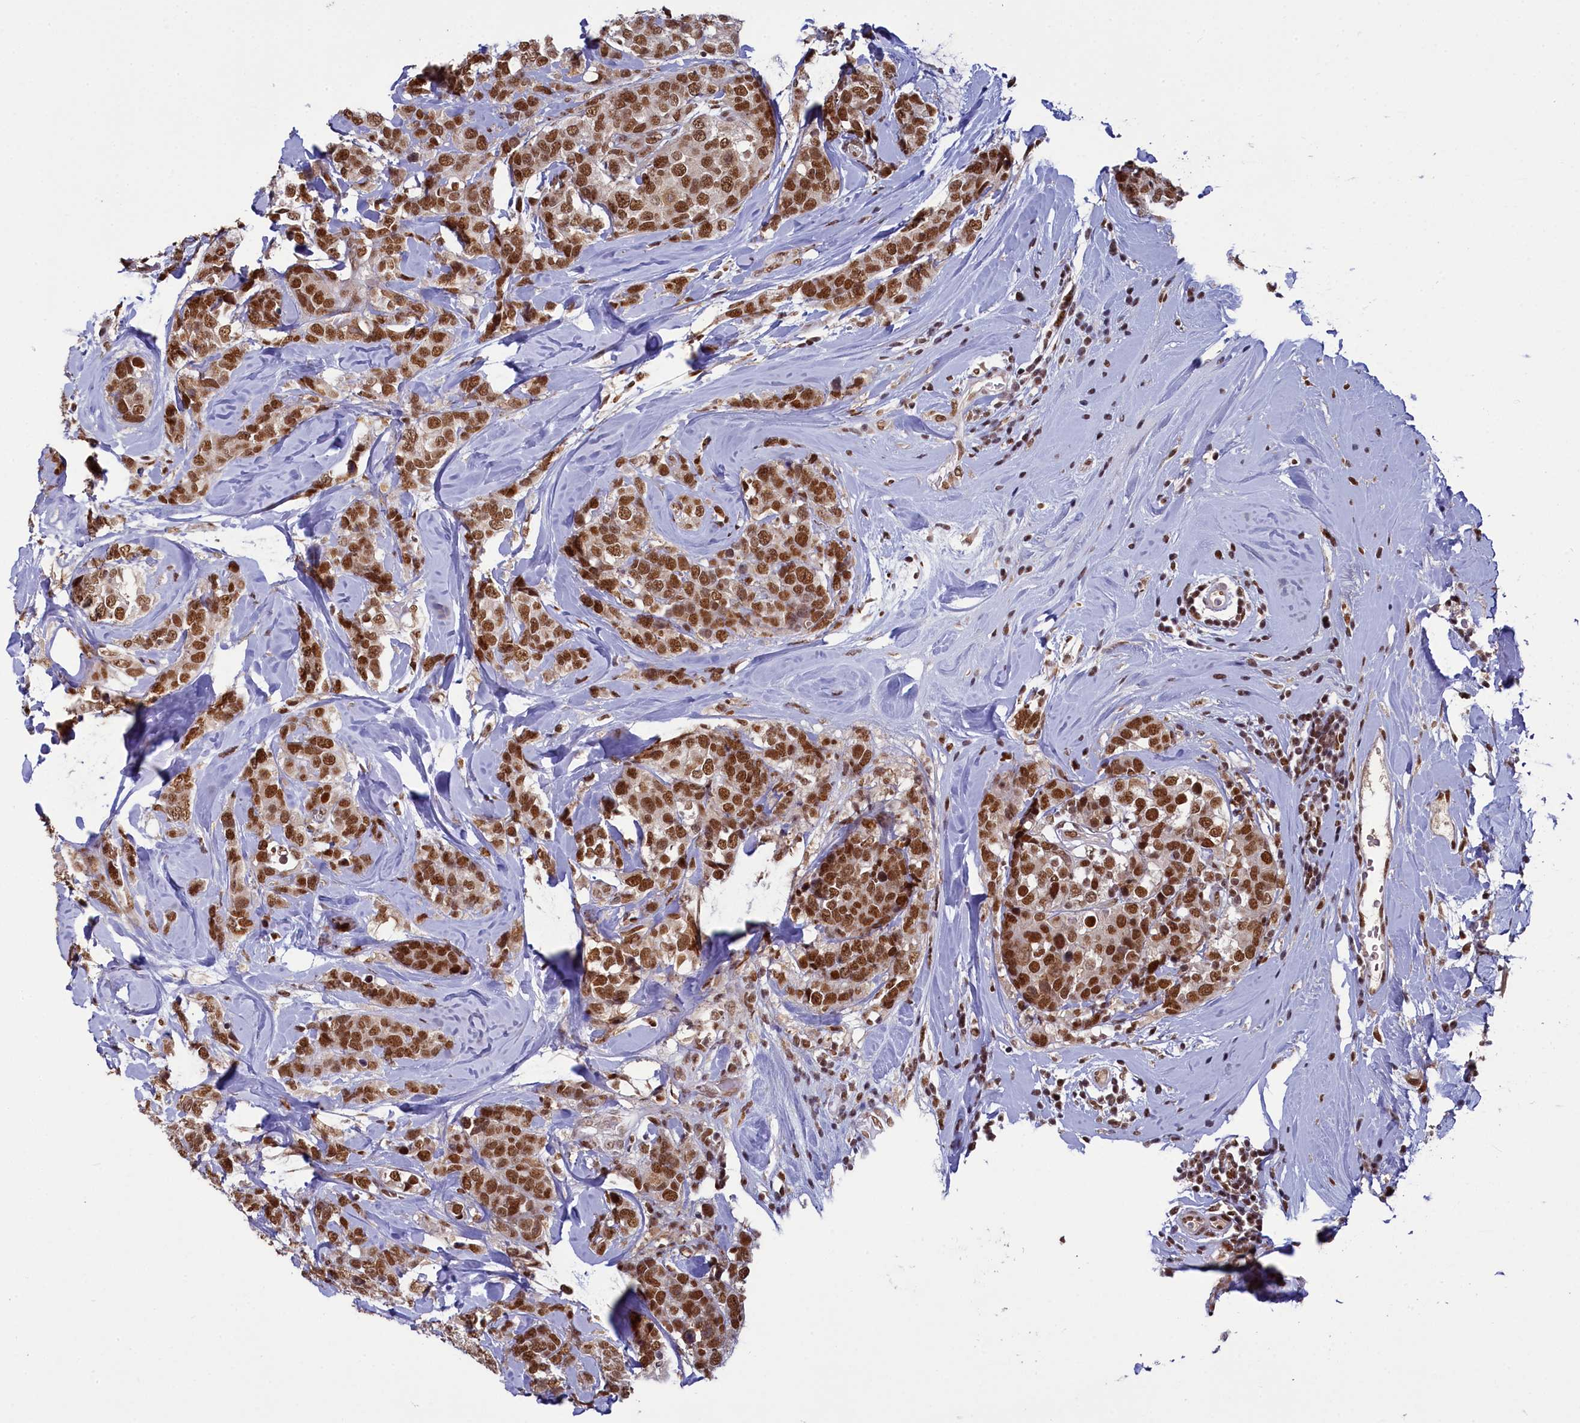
{"staining": {"intensity": "strong", "quantity": ">75%", "location": "nuclear"}, "tissue": "breast cancer", "cell_type": "Tumor cells", "image_type": "cancer", "snomed": [{"axis": "morphology", "description": "Lobular carcinoma"}, {"axis": "topography", "description": "Breast"}], "caption": "Tumor cells reveal high levels of strong nuclear positivity in about >75% of cells in breast cancer (lobular carcinoma). (Stains: DAB in brown, nuclei in blue, Microscopy: brightfield microscopy at high magnification).", "gene": "PPHLN1", "patient": {"sex": "female", "age": 59}}